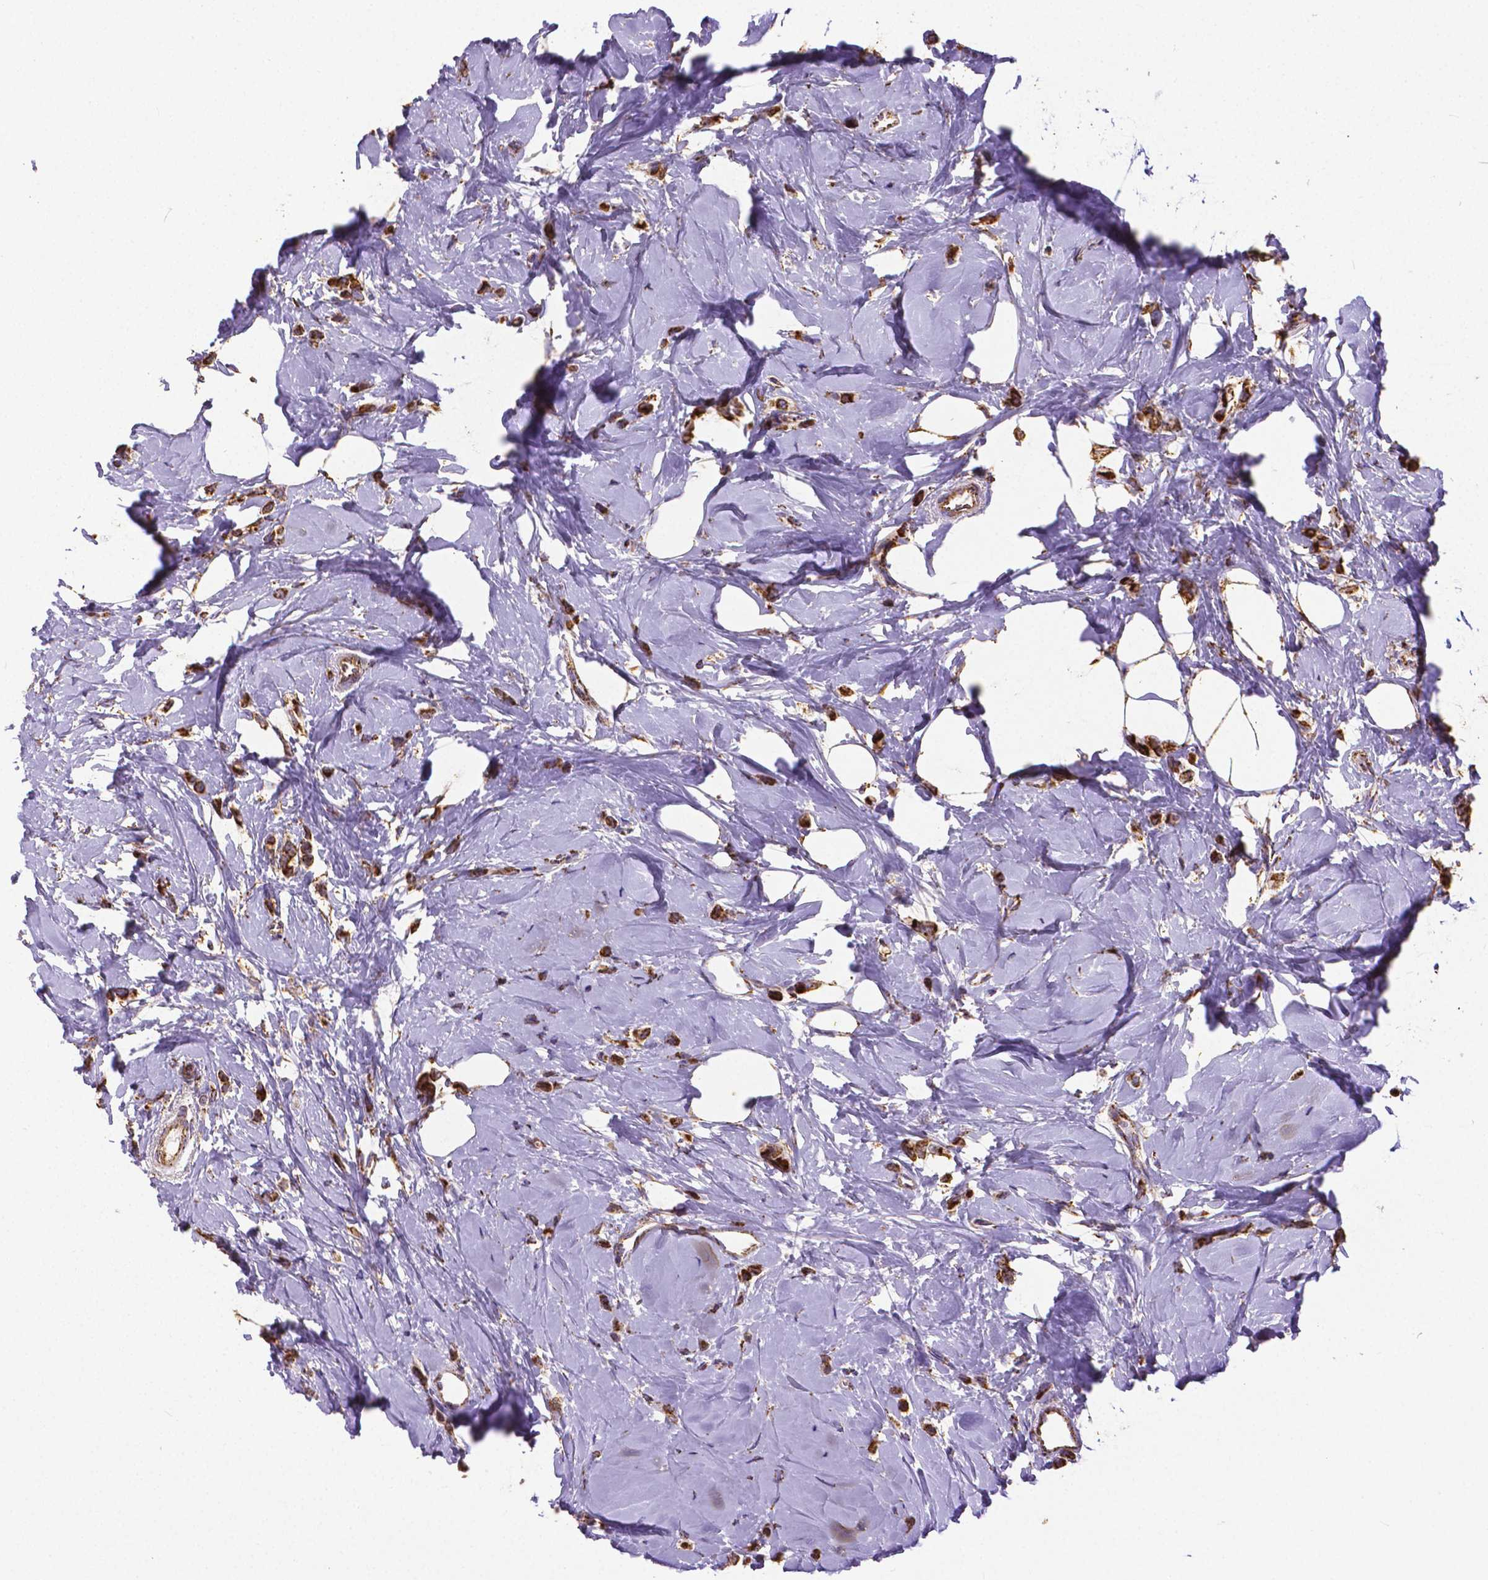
{"staining": {"intensity": "strong", "quantity": ">75%", "location": "cytoplasmic/membranous"}, "tissue": "breast cancer", "cell_type": "Tumor cells", "image_type": "cancer", "snomed": [{"axis": "morphology", "description": "Lobular carcinoma"}, {"axis": "topography", "description": "Breast"}], "caption": "Lobular carcinoma (breast) tissue displays strong cytoplasmic/membranous expression in approximately >75% of tumor cells", "gene": "MACC1", "patient": {"sex": "female", "age": 66}}